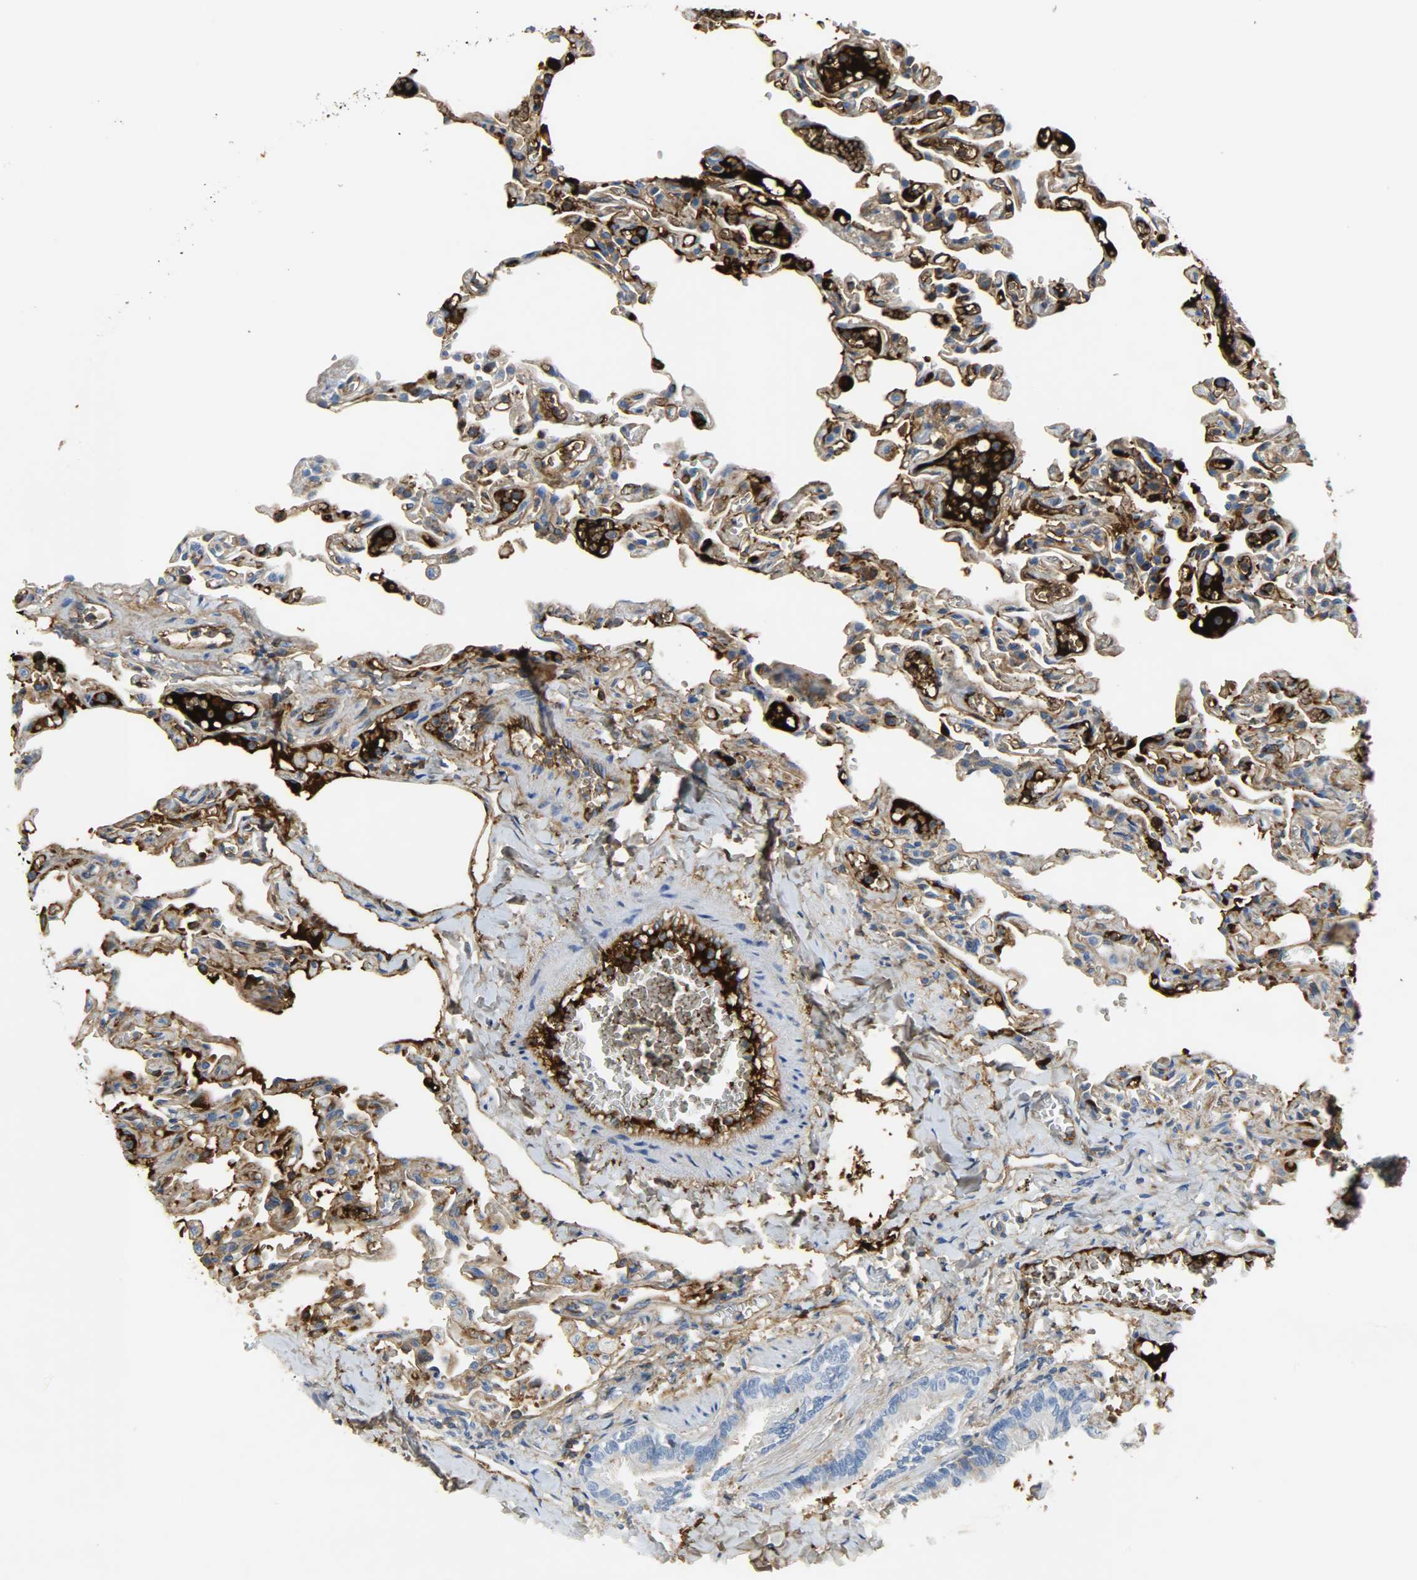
{"staining": {"intensity": "weak", "quantity": "<25%", "location": "cytoplasmic/membranous"}, "tissue": "lung", "cell_type": "Alveolar cells", "image_type": "normal", "snomed": [{"axis": "morphology", "description": "Normal tissue, NOS"}, {"axis": "topography", "description": "Lung"}], "caption": "Alveolar cells are negative for protein expression in normal human lung. (Stains: DAB immunohistochemistry with hematoxylin counter stain, Microscopy: brightfield microscopy at high magnification).", "gene": "CRP", "patient": {"sex": "male", "age": 21}}